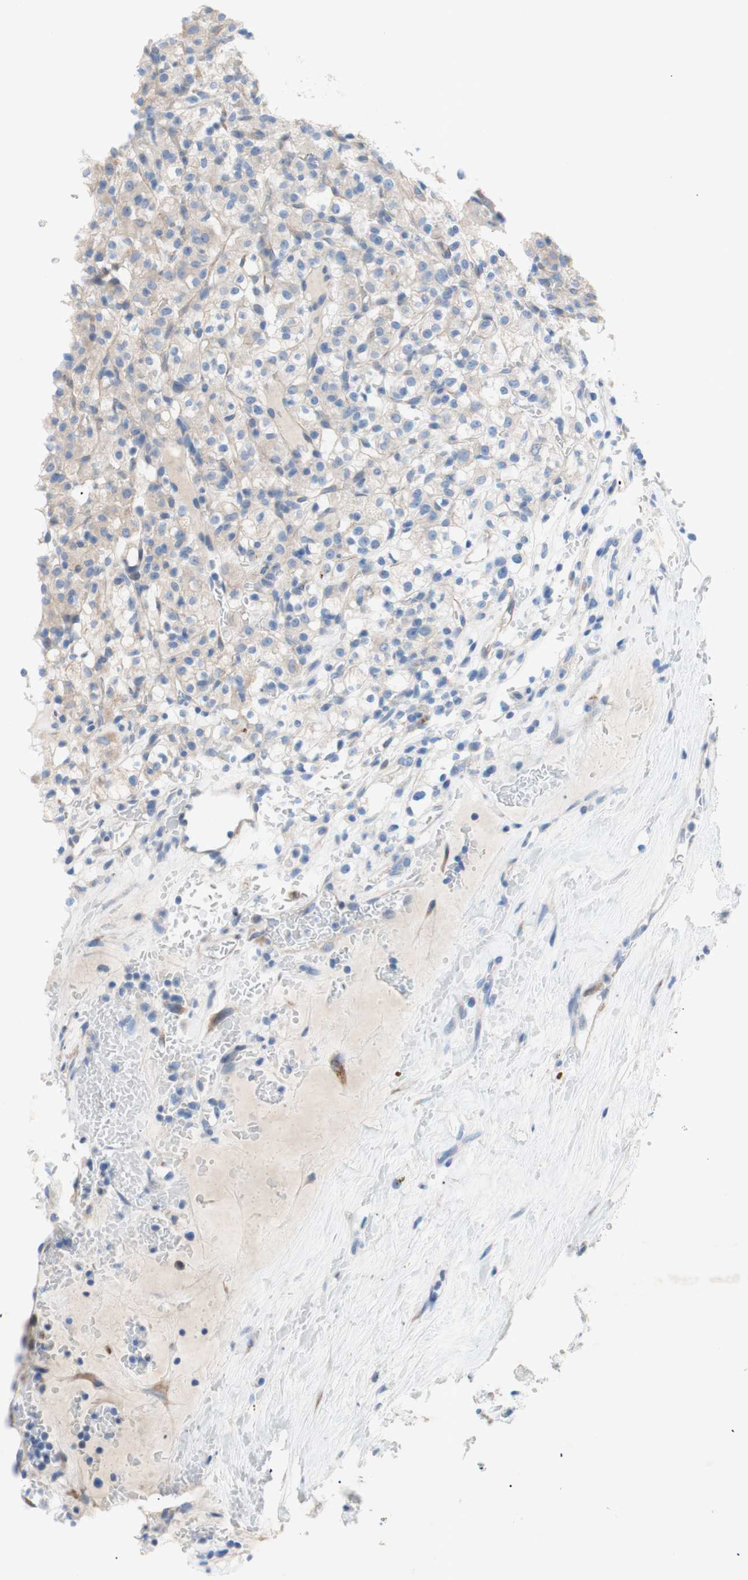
{"staining": {"intensity": "negative", "quantity": "none", "location": "none"}, "tissue": "renal cancer", "cell_type": "Tumor cells", "image_type": "cancer", "snomed": [{"axis": "morphology", "description": "Normal tissue, NOS"}, {"axis": "morphology", "description": "Adenocarcinoma, NOS"}, {"axis": "topography", "description": "Kidney"}], "caption": "An image of renal cancer (adenocarcinoma) stained for a protein demonstrates no brown staining in tumor cells.", "gene": "TMIGD2", "patient": {"sex": "female", "age": 72}}